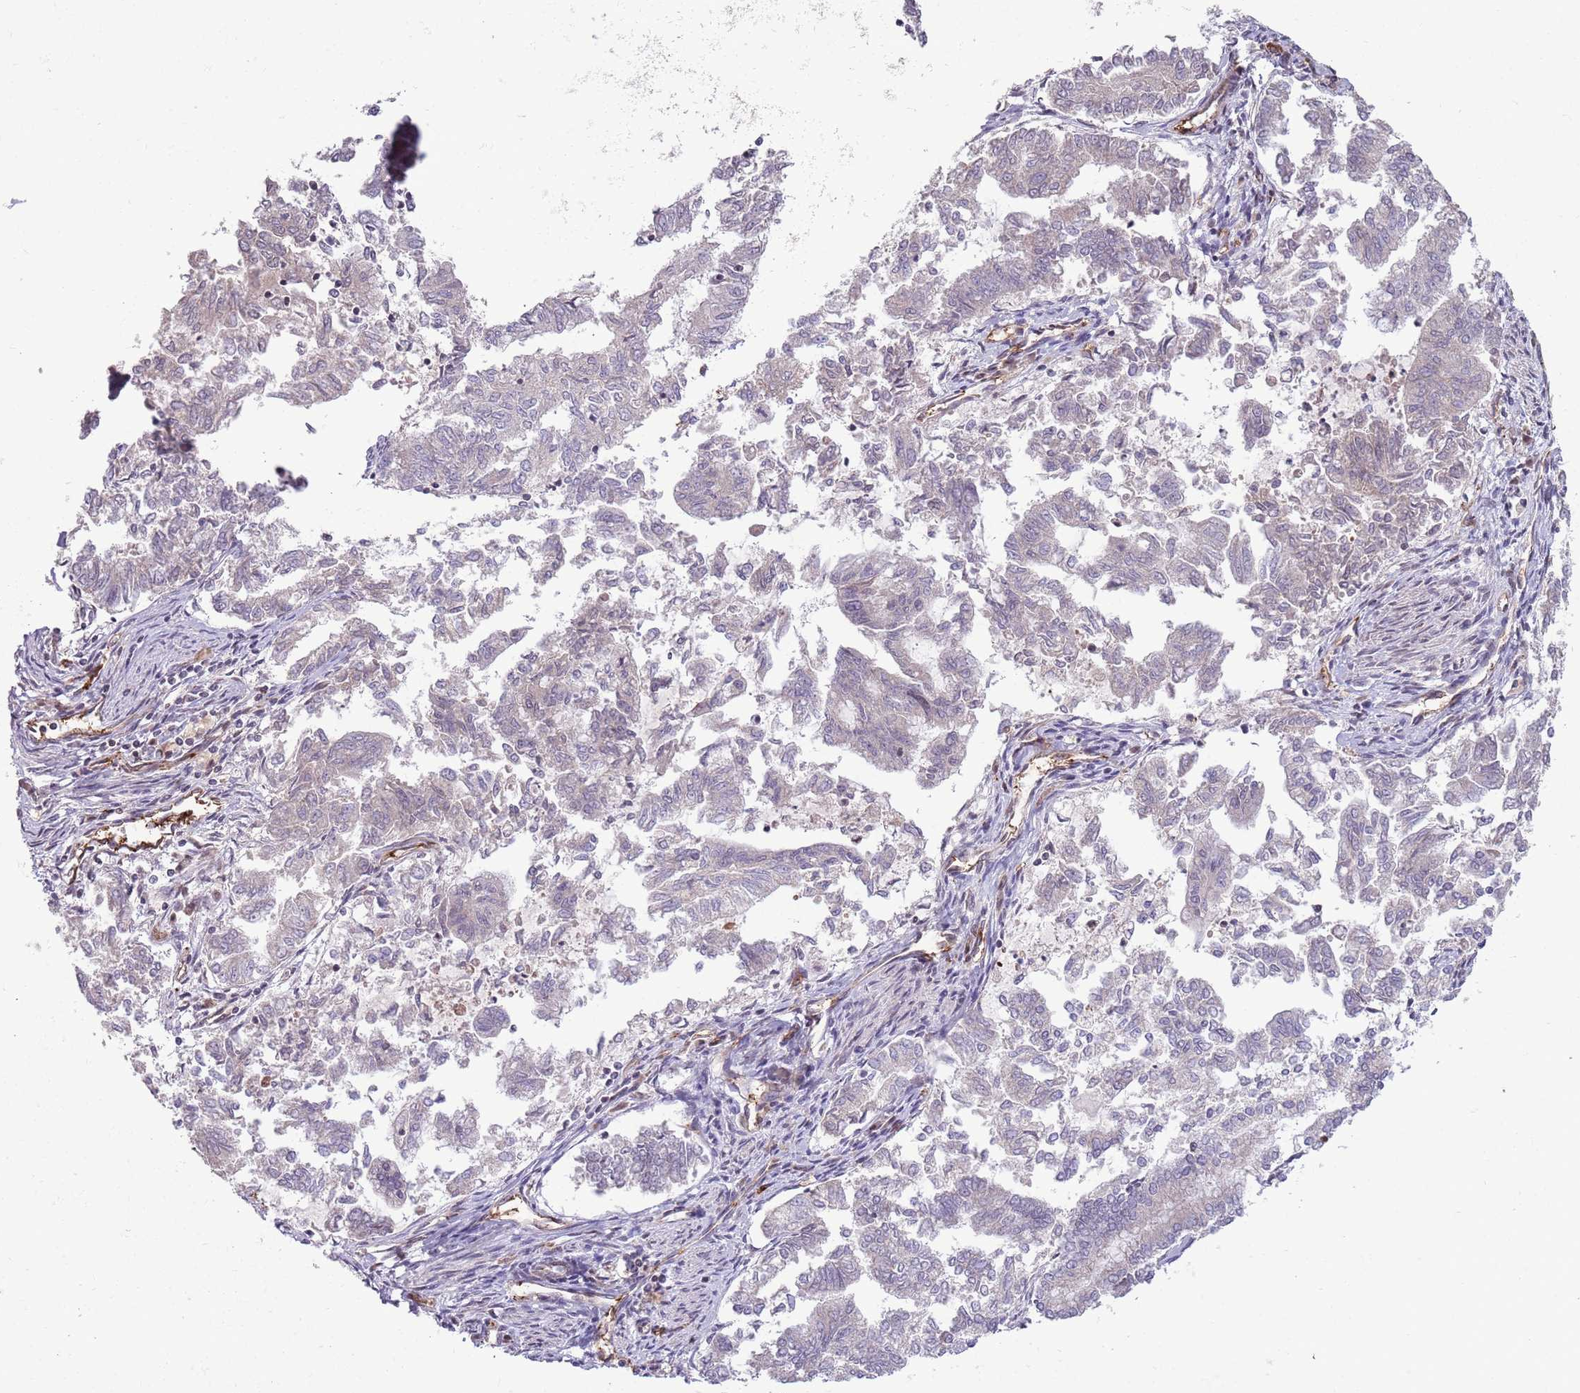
{"staining": {"intensity": "negative", "quantity": "none", "location": "none"}, "tissue": "endometrial cancer", "cell_type": "Tumor cells", "image_type": "cancer", "snomed": [{"axis": "morphology", "description": "Adenocarcinoma, NOS"}, {"axis": "topography", "description": "Endometrium"}], "caption": "An IHC histopathology image of endometrial cancer (adenocarcinoma) is shown. There is no staining in tumor cells of endometrial cancer (adenocarcinoma).", "gene": "DPP10", "patient": {"sex": "female", "age": 79}}